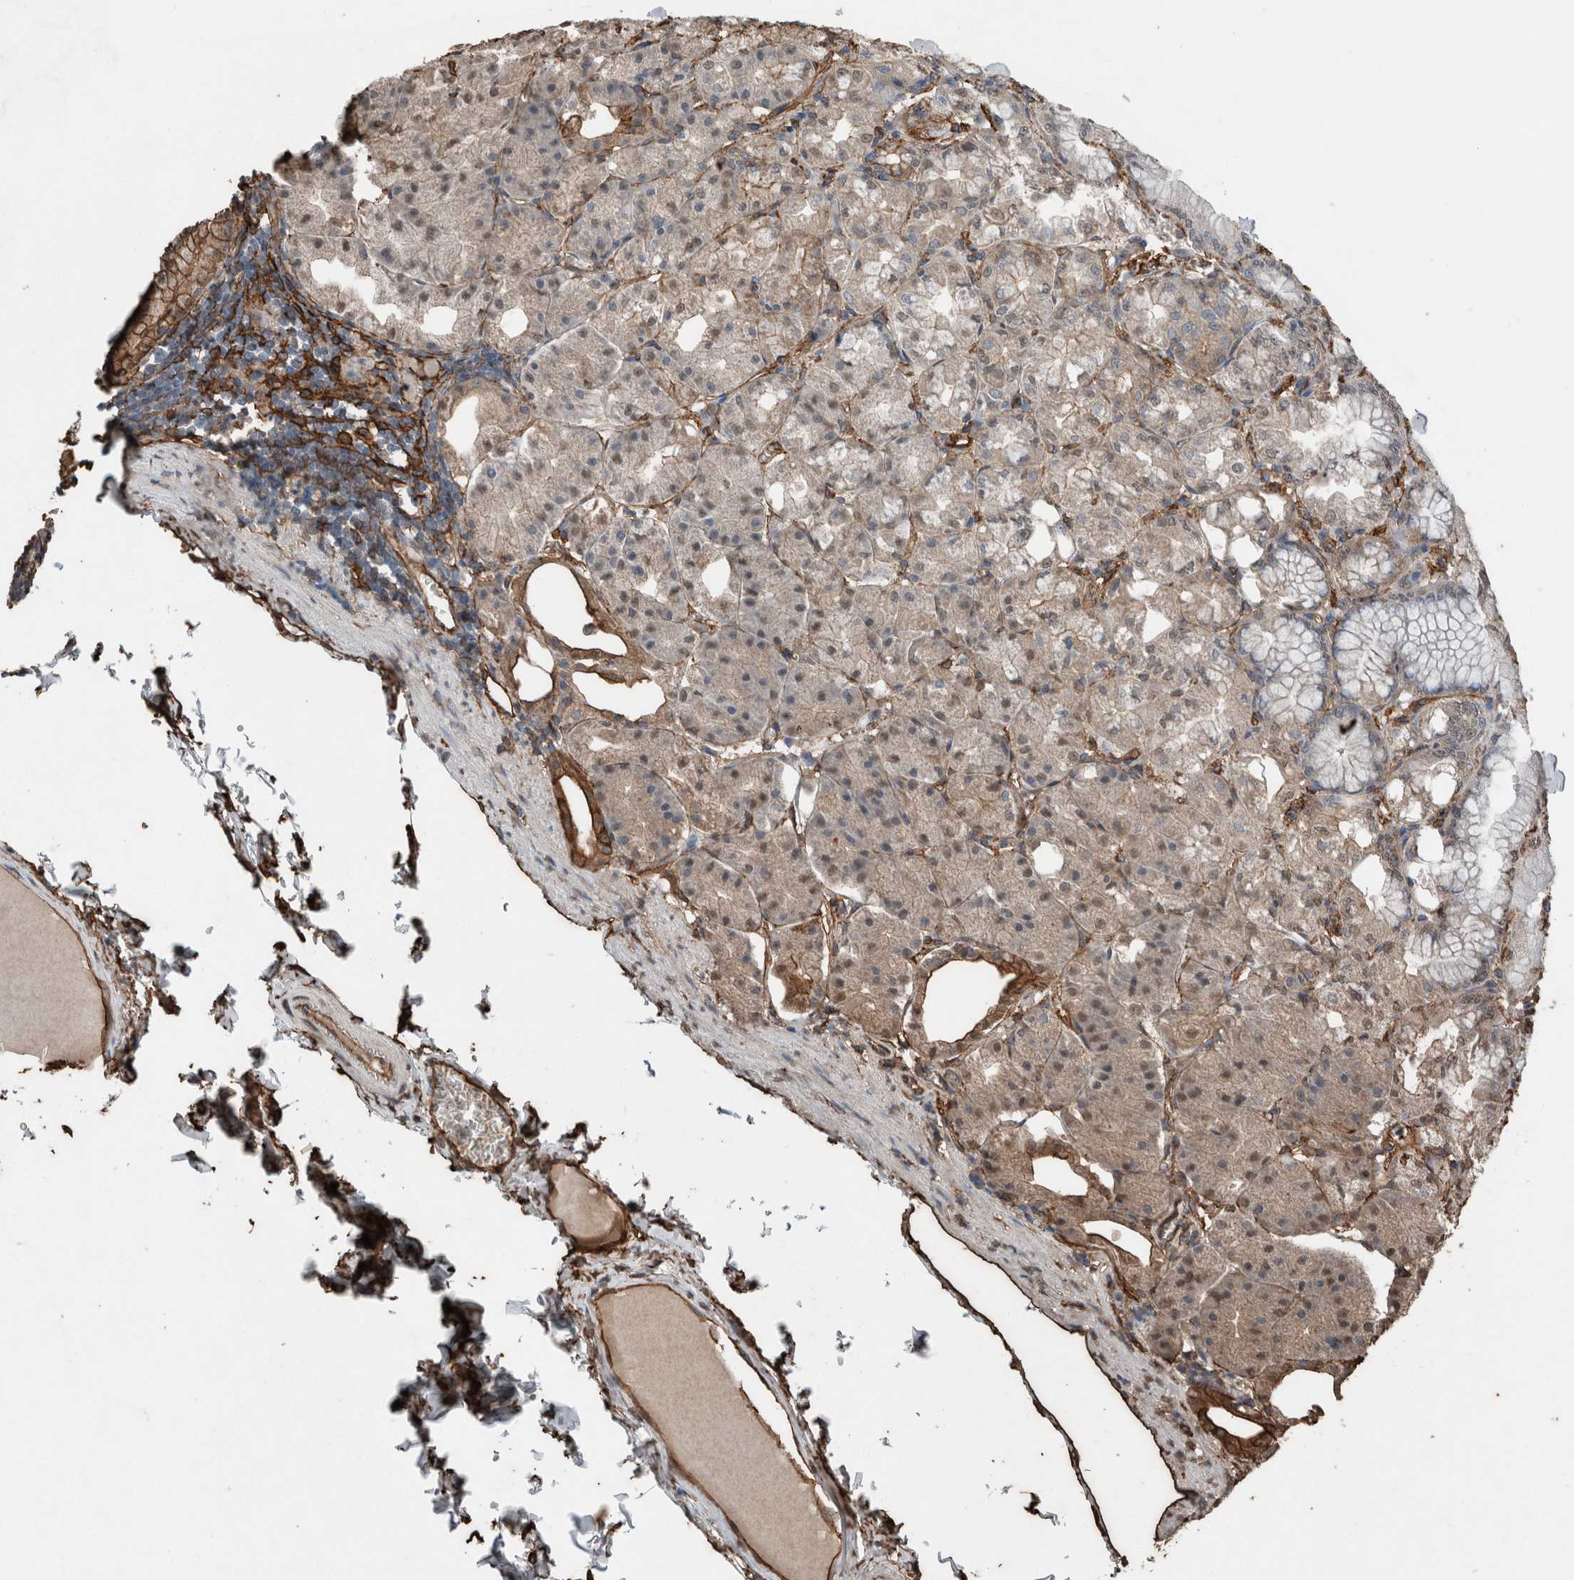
{"staining": {"intensity": "moderate", "quantity": "25%-75%", "location": "cytoplasmic/membranous,nuclear"}, "tissue": "stomach", "cell_type": "Glandular cells", "image_type": "normal", "snomed": [{"axis": "morphology", "description": "Normal tissue, NOS"}, {"axis": "topography", "description": "Stomach, lower"}], "caption": "IHC of unremarkable stomach shows medium levels of moderate cytoplasmic/membranous,nuclear expression in about 25%-75% of glandular cells.", "gene": "S100A10", "patient": {"sex": "male", "age": 71}}